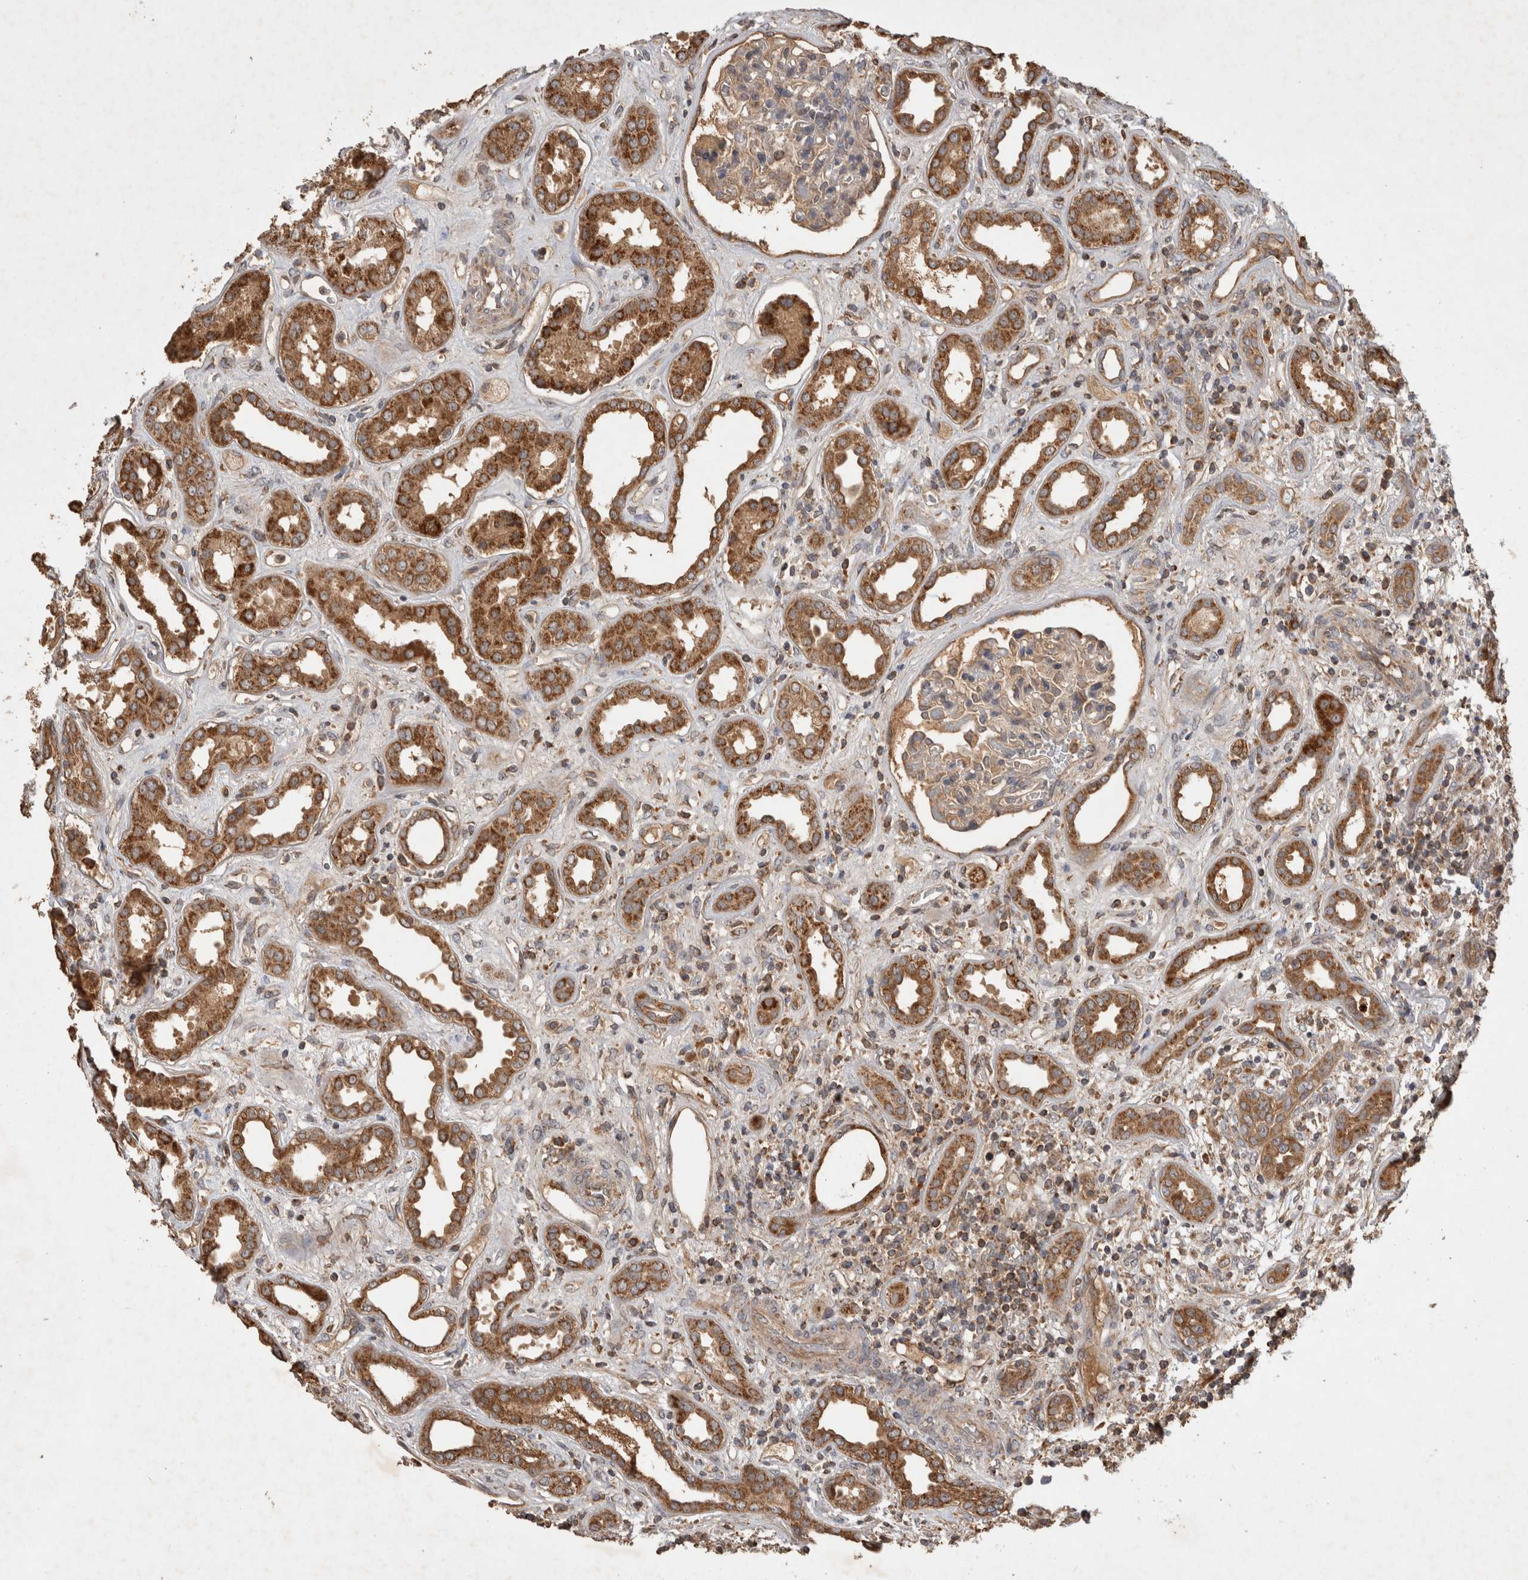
{"staining": {"intensity": "weak", "quantity": "25%-75%", "location": "cytoplasmic/membranous"}, "tissue": "kidney", "cell_type": "Cells in glomeruli", "image_type": "normal", "snomed": [{"axis": "morphology", "description": "Normal tissue, NOS"}, {"axis": "topography", "description": "Kidney"}], "caption": "Immunohistochemistry (IHC) (DAB (3,3'-diaminobenzidine)) staining of benign human kidney demonstrates weak cytoplasmic/membranous protein expression in about 25%-75% of cells in glomeruli.", "gene": "SERAC1", "patient": {"sex": "male", "age": 59}}